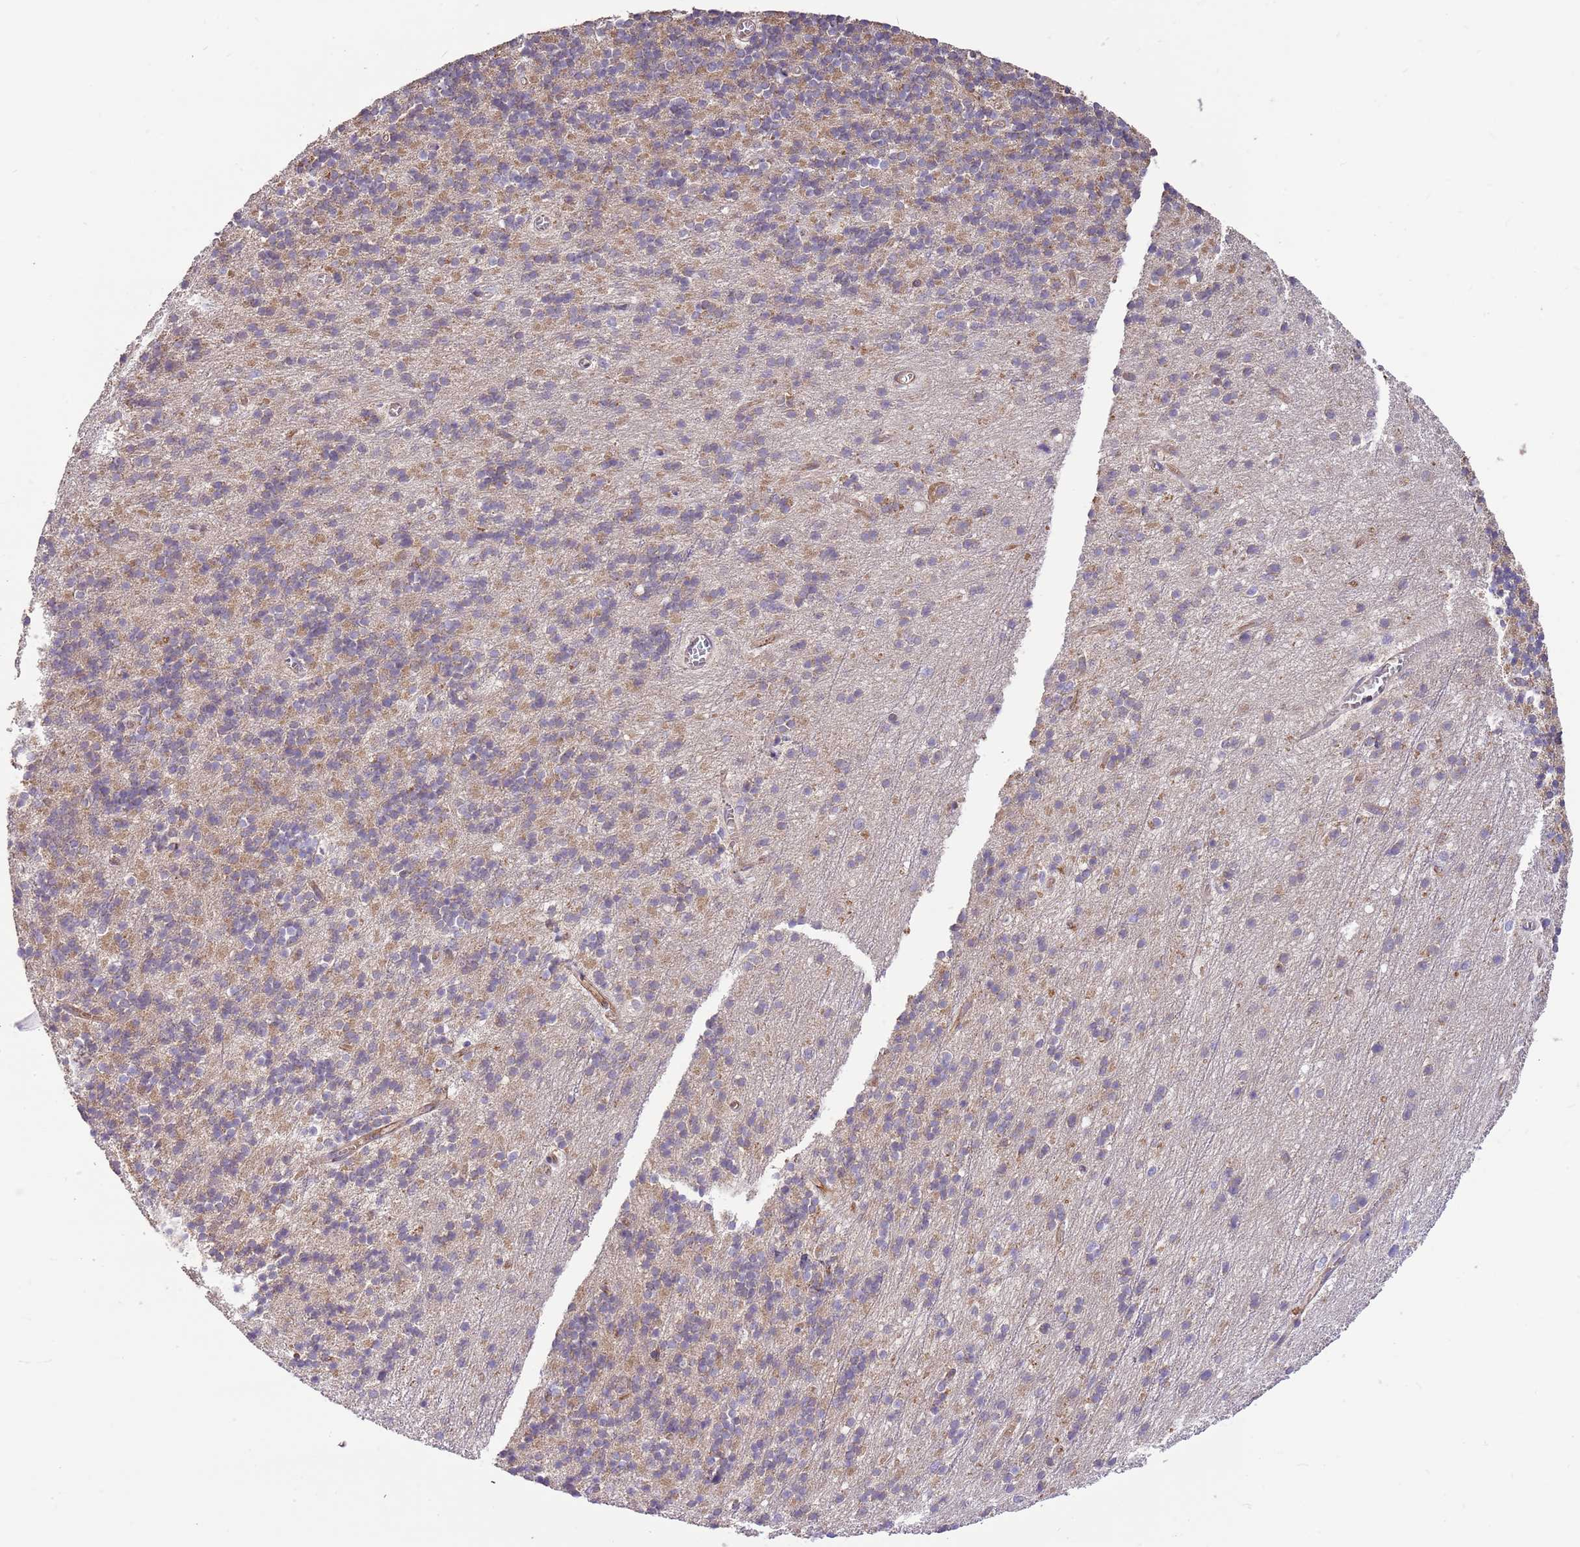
{"staining": {"intensity": "moderate", "quantity": "25%-75%", "location": "cytoplasmic/membranous"}, "tissue": "cerebellum", "cell_type": "Cells in granular layer", "image_type": "normal", "snomed": [{"axis": "morphology", "description": "Normal tissue, NOS"}, {"axis": "topography", "description": "Cerebellum"}], "caption": "IHC (DAB) staining of benign human cerebellum demonstrates moderate cytoplasmic/membranous protein expression in about 25%-75% of cells in granular layer.", "gene": "DOCK9", "patient": {"sex": "male", "age": 54}}